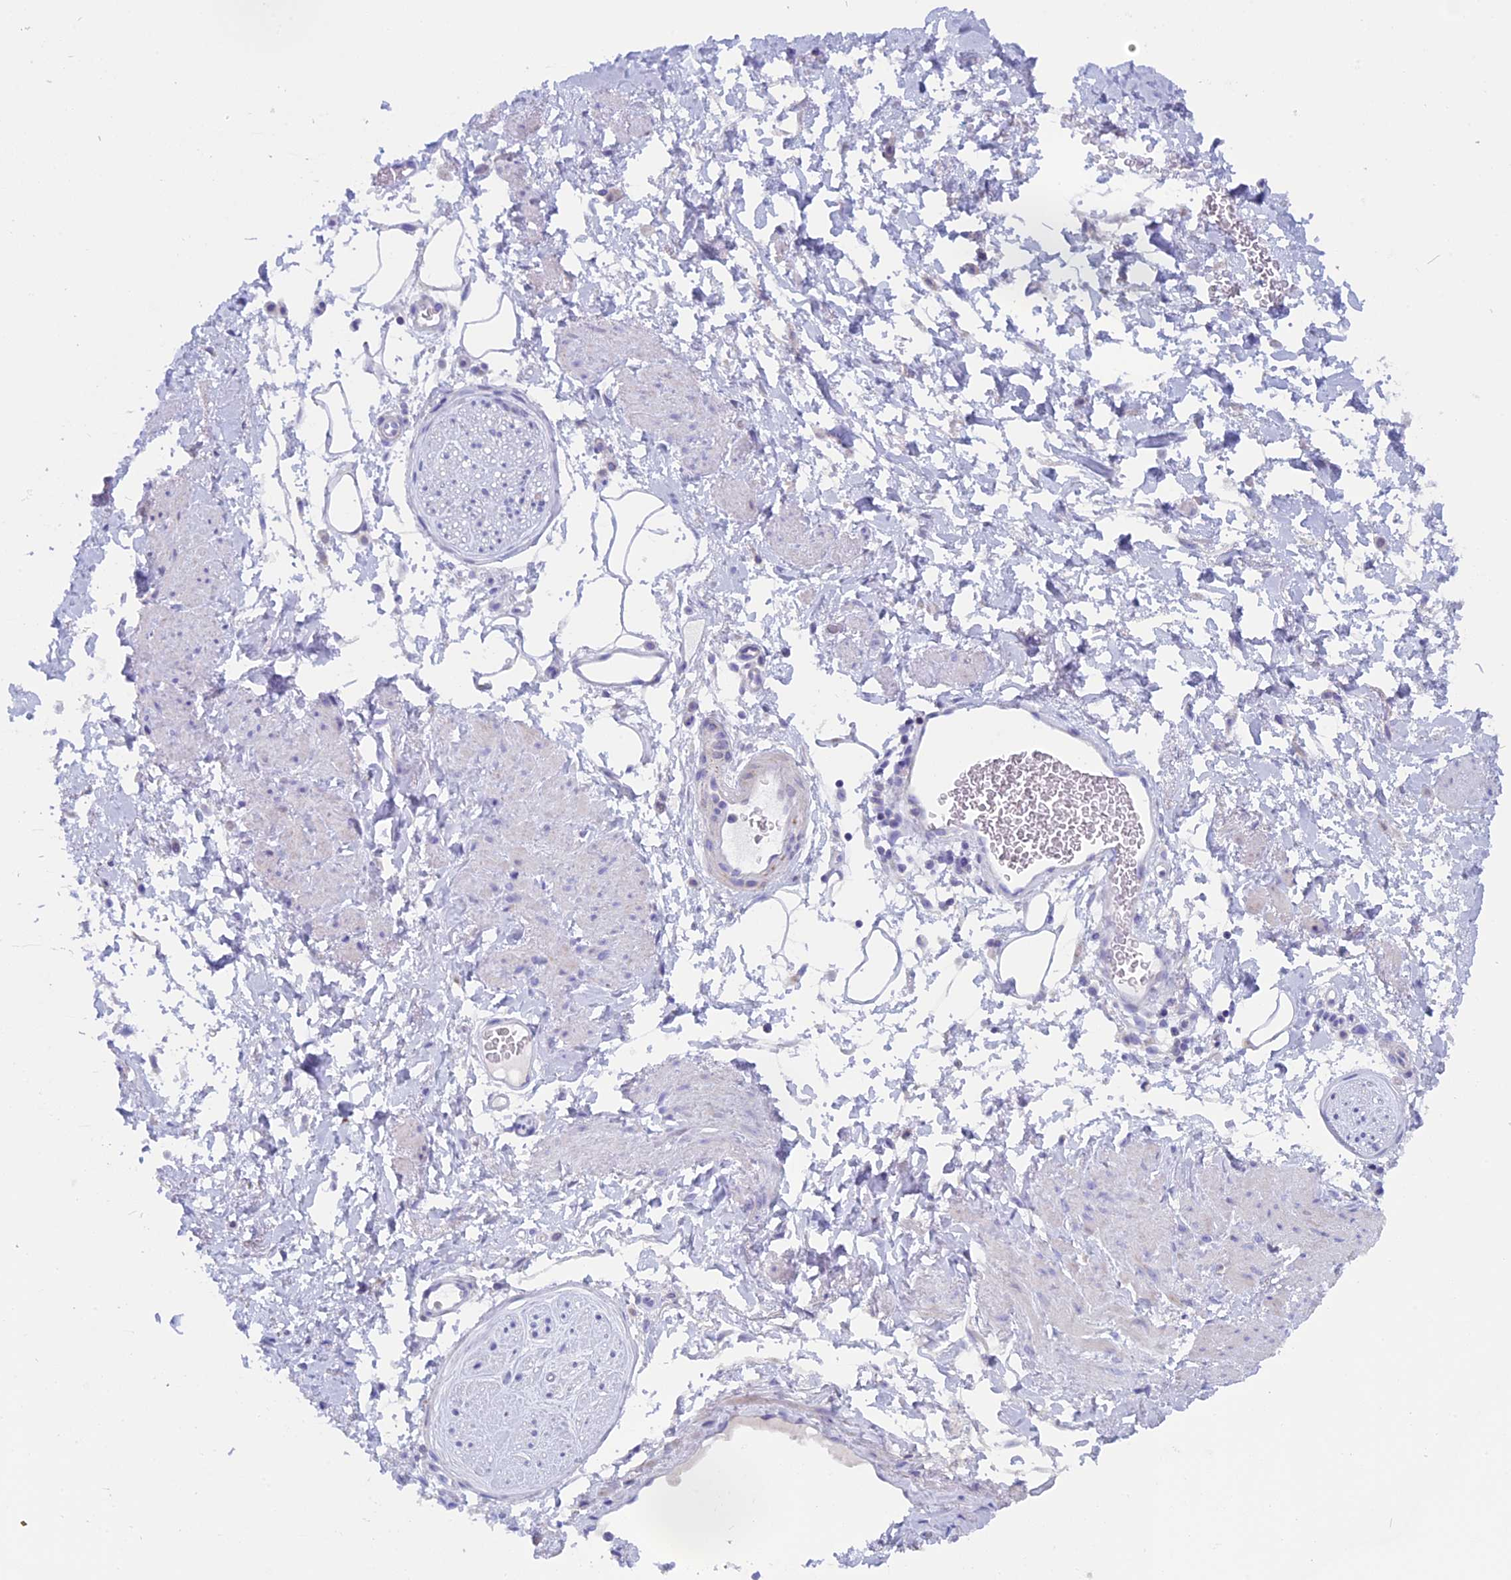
{"staining": {"intensity": "negative", "quantity": "none", "location": "none"}, "tissue": "adipose tissue", "cell_type": "Adipocytes", "image_type": "normal", "snomed": [{"axis": "morphology", "description": "Normal tissue, NOS"}, {"axis": "morphology", "description": "Adenocarcinoma, NOS"}, {"axis": "topography", "description": "Rectum"}, {"axis": "topography", "description": "Vagina"}, {"axis": "topography", "description": "Peripheral nerve tissue"}], "caption": "The photomicrograph demonstrates no significant staining in adipocytes of adipose tissue.", "gene": "ZNF563", "patient": {"sex": "female", "age": 71}}